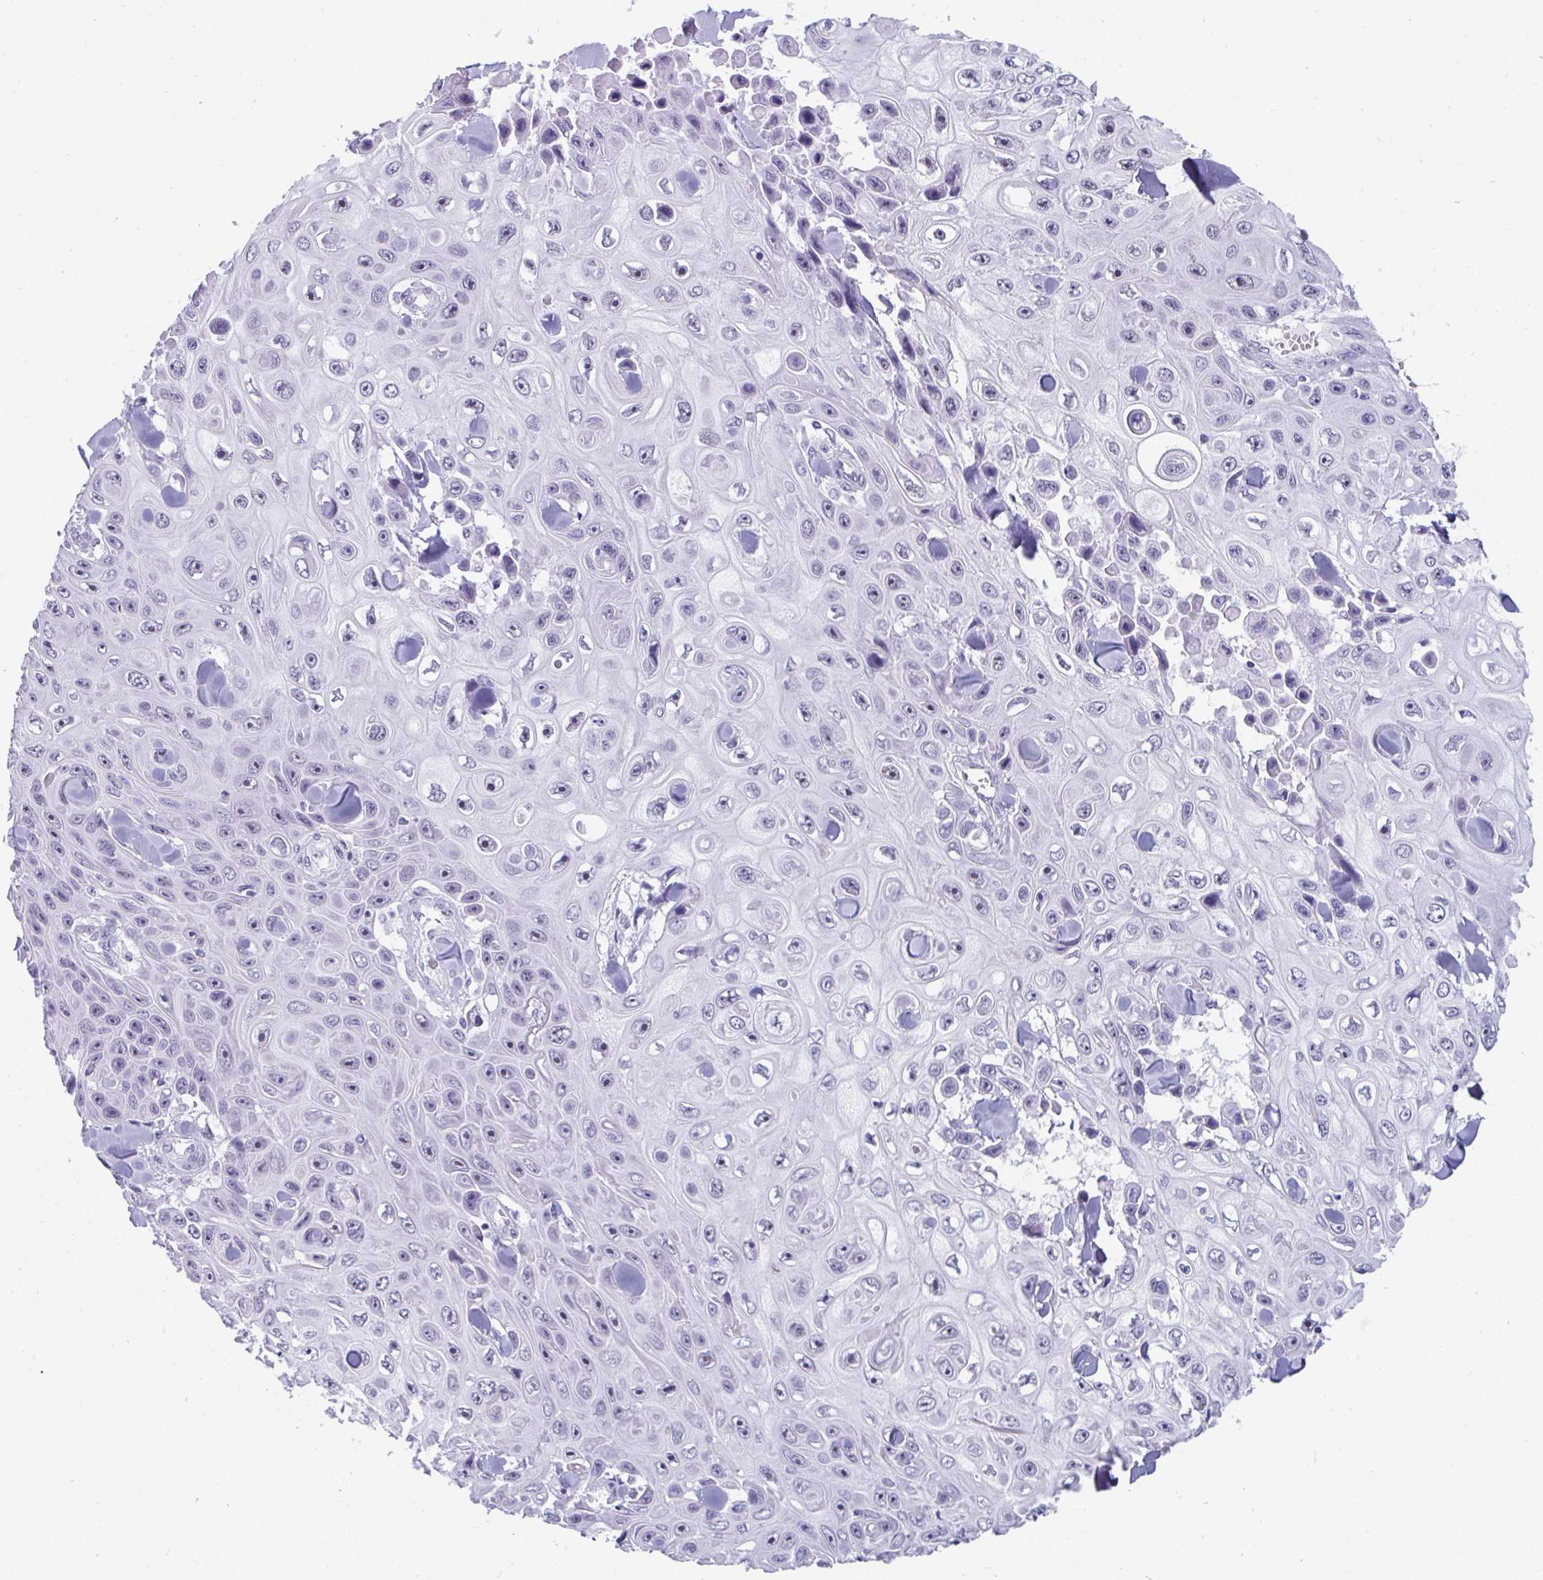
{"staining": {"intensity": "negative", "quantity": "none", "location": "none"}, "tissue": "skin cancer", "cell_type": "Tumor cells", "image_type": "cancer", "snomed": [{"axis": "morphology", "description": "Squamous cell carcinoma, NOS"}, {"axis": "topography", "description": "Skin"}], "caption": "Immunohistochemistry (IHC) histopathology image of squamous cell carcinoma (skin) stained for a protein (brown), which displays no staining in tumor cells. (DAB (3,3'-diaminobenzidine) IHC with hematoxylin counter stain).", "gene": "CDK13", "patient": {"sex": "male", "age": 82}}